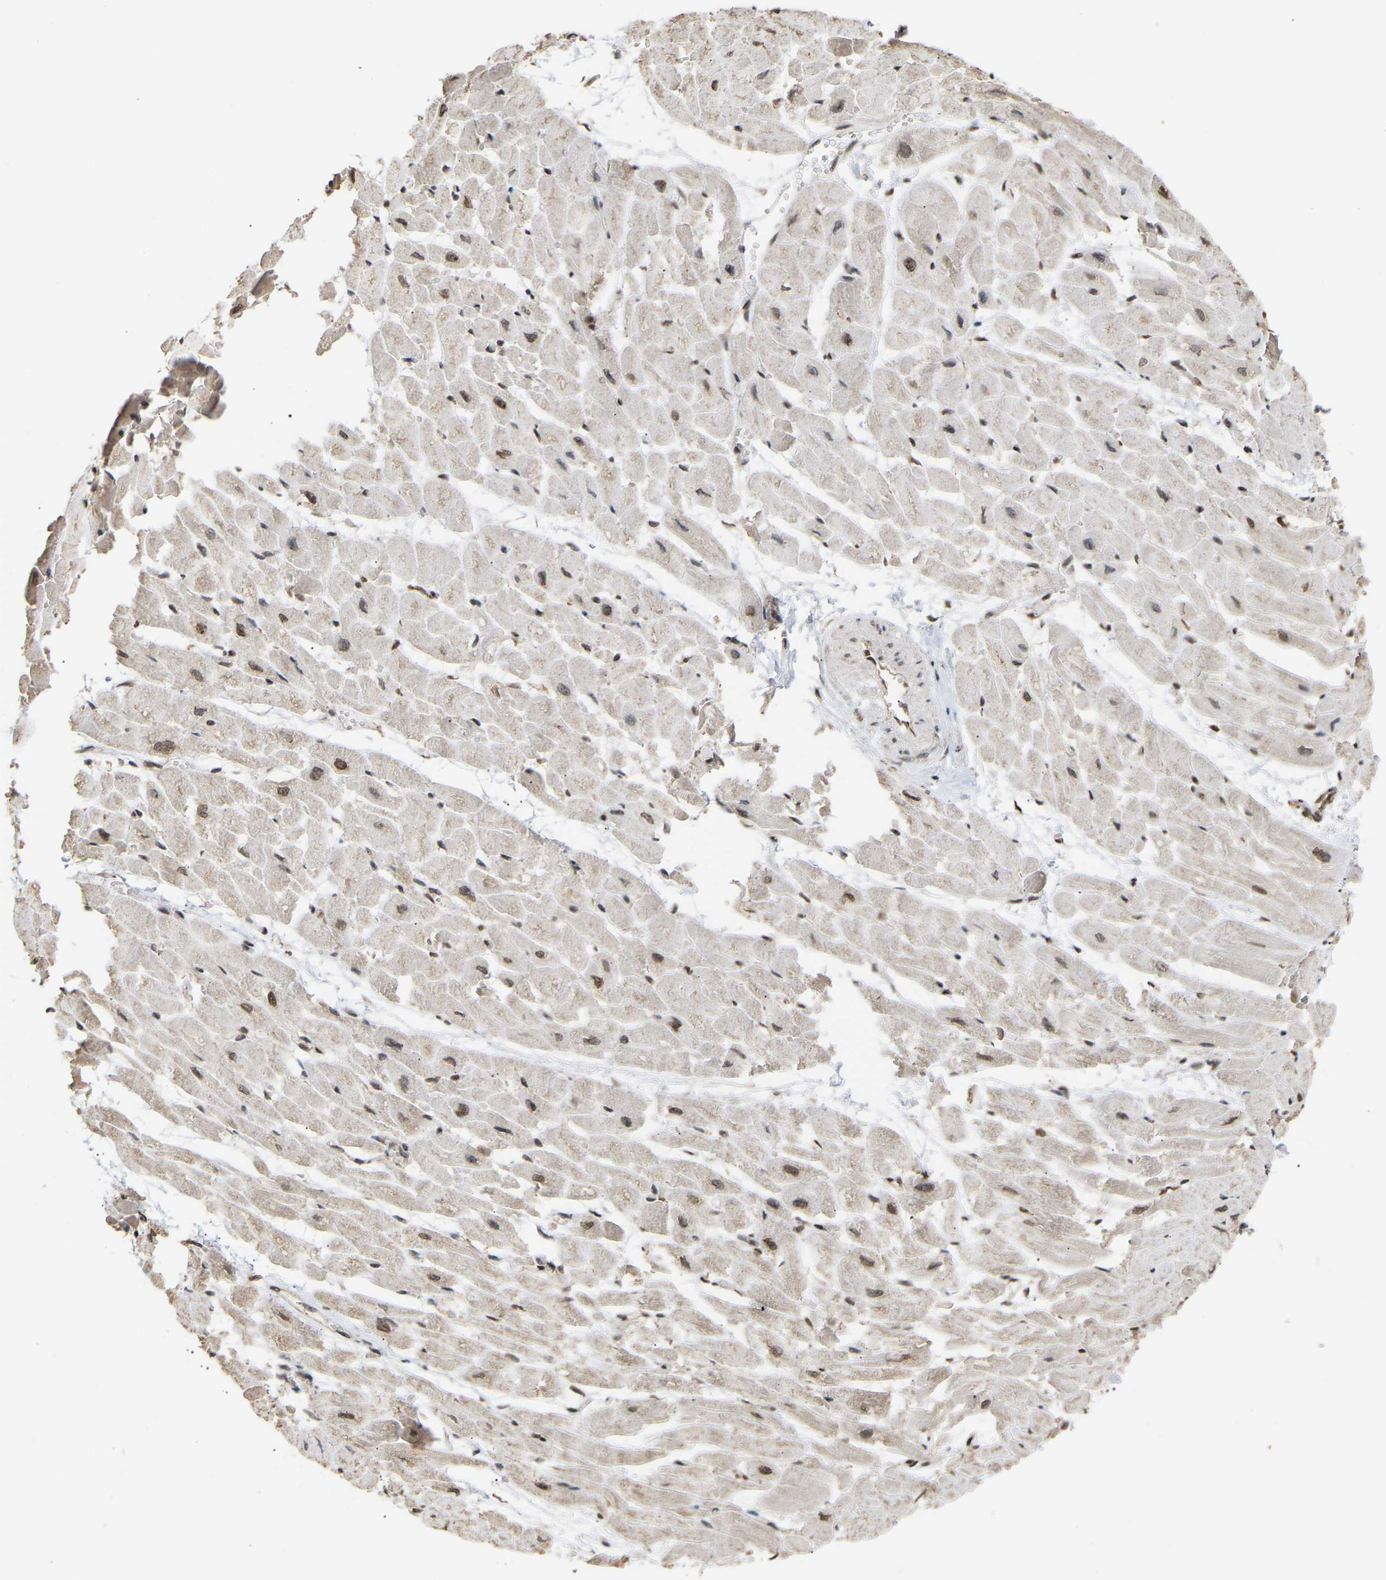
{"staining": {"intensity": "strong", "quantity": "25%-75%", "location": "nuclear"}, "tissue": "heart muscle", "cell_type": "Cardiomyocytes", "image_type": "normal", "snomed": [{"axis": "morphology", "description": "Normal tissue, NOS"}, {"axis": "topography", "description": "Heart"}], "caption": "A brown stain shows strong nuclear positivity of a protein in cardiomyocytes of unremarkable human heart muscle. (DAB = brown stain, brightfield microscopy at high magnification).", "gene": "ALYREF", "patient": {"sex": "male", "age": 45}}